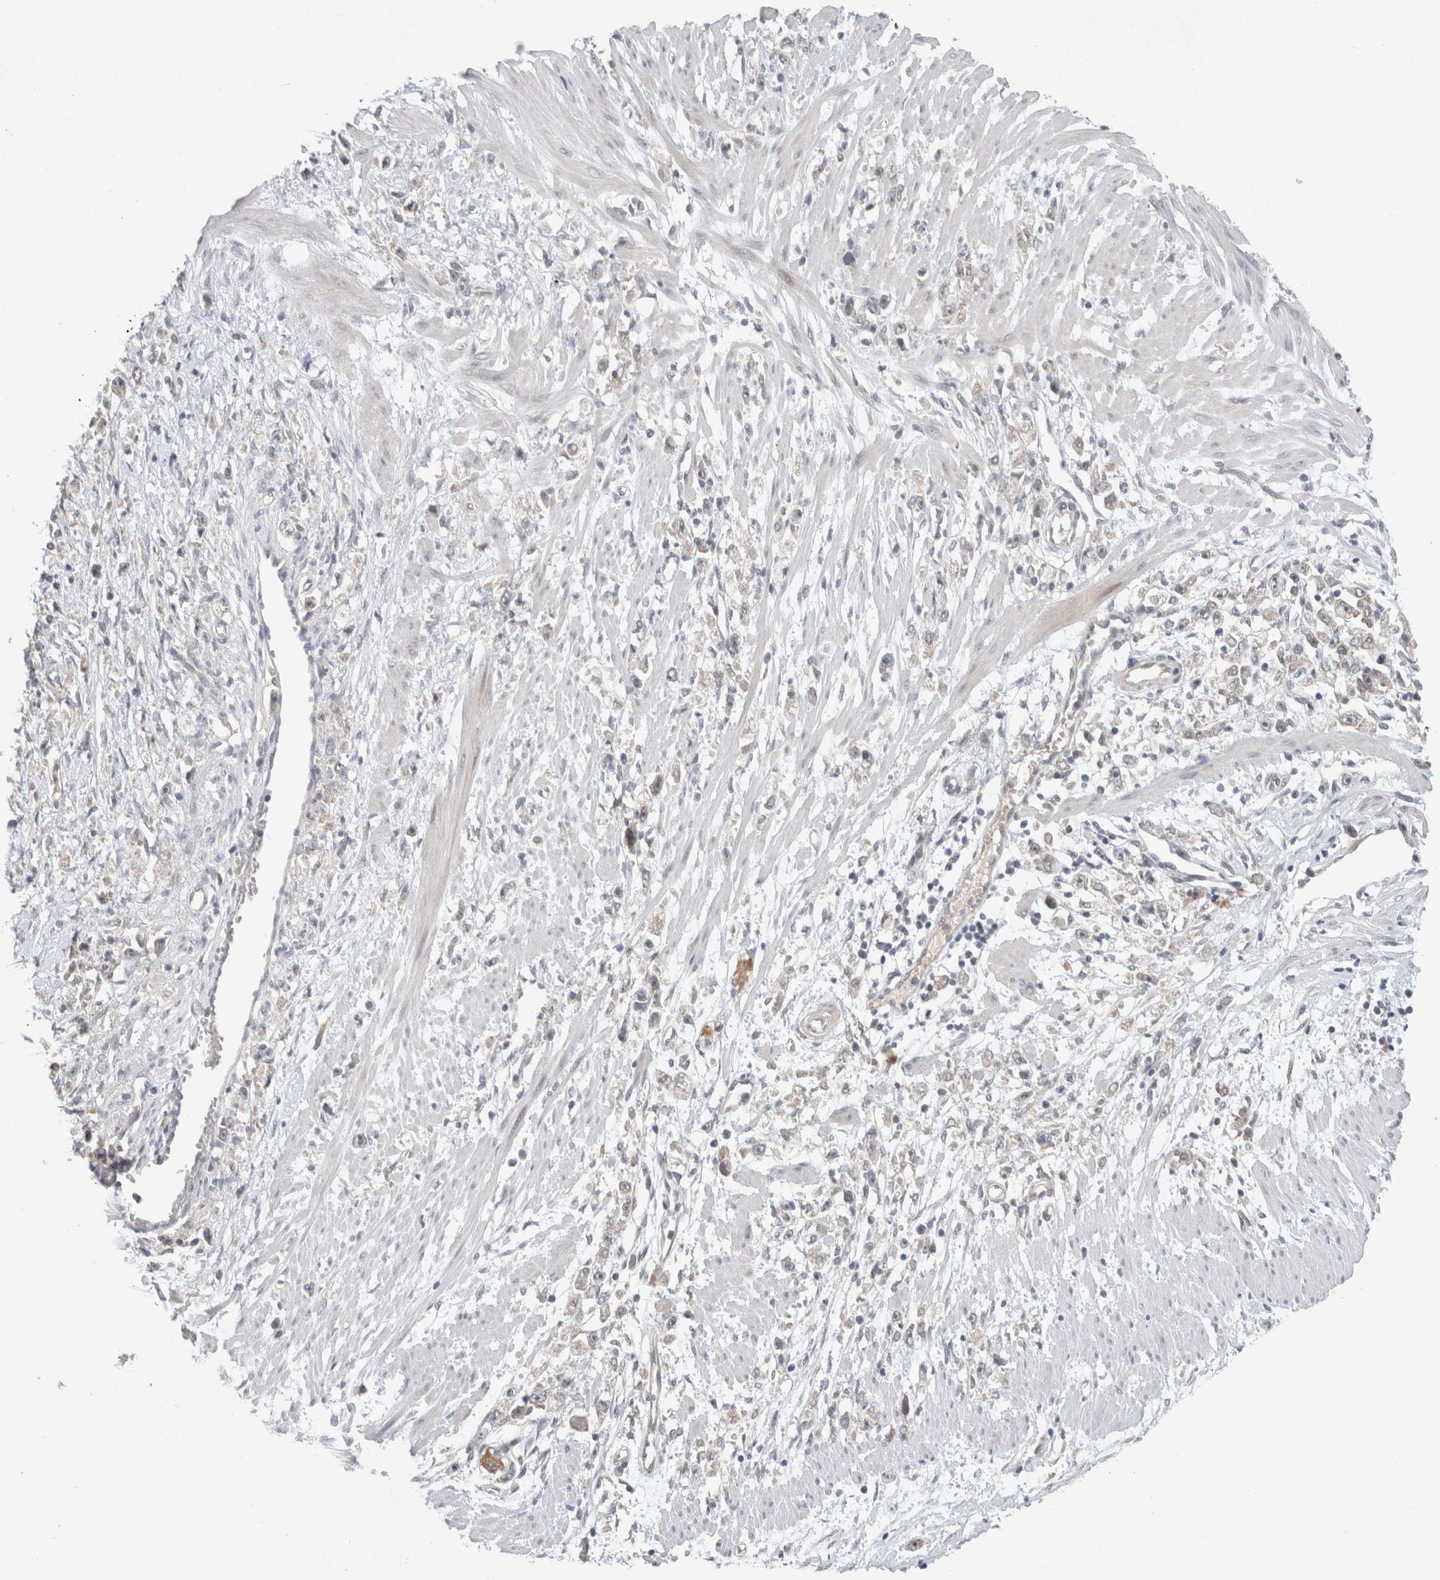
{"staining": {"intensity": "negative", "quantity": "none", "location": "none"}, "tissue": "stomach cancer", "cell_type": "Tumor cells", "image_type": "cancer", "snomed": [{"axis": "morphology", "description": "Adenocarcinoma, NOS"}, {"axis": "topography", "description": "Stomach"}], "caption": "DAB immunohistochemical staining of stomach cancer (adenocarcinoma) reveals no significant positivity in tumor cells.", "gene": "RASAL2", "patient": {"sex": "female", "age": 59}}